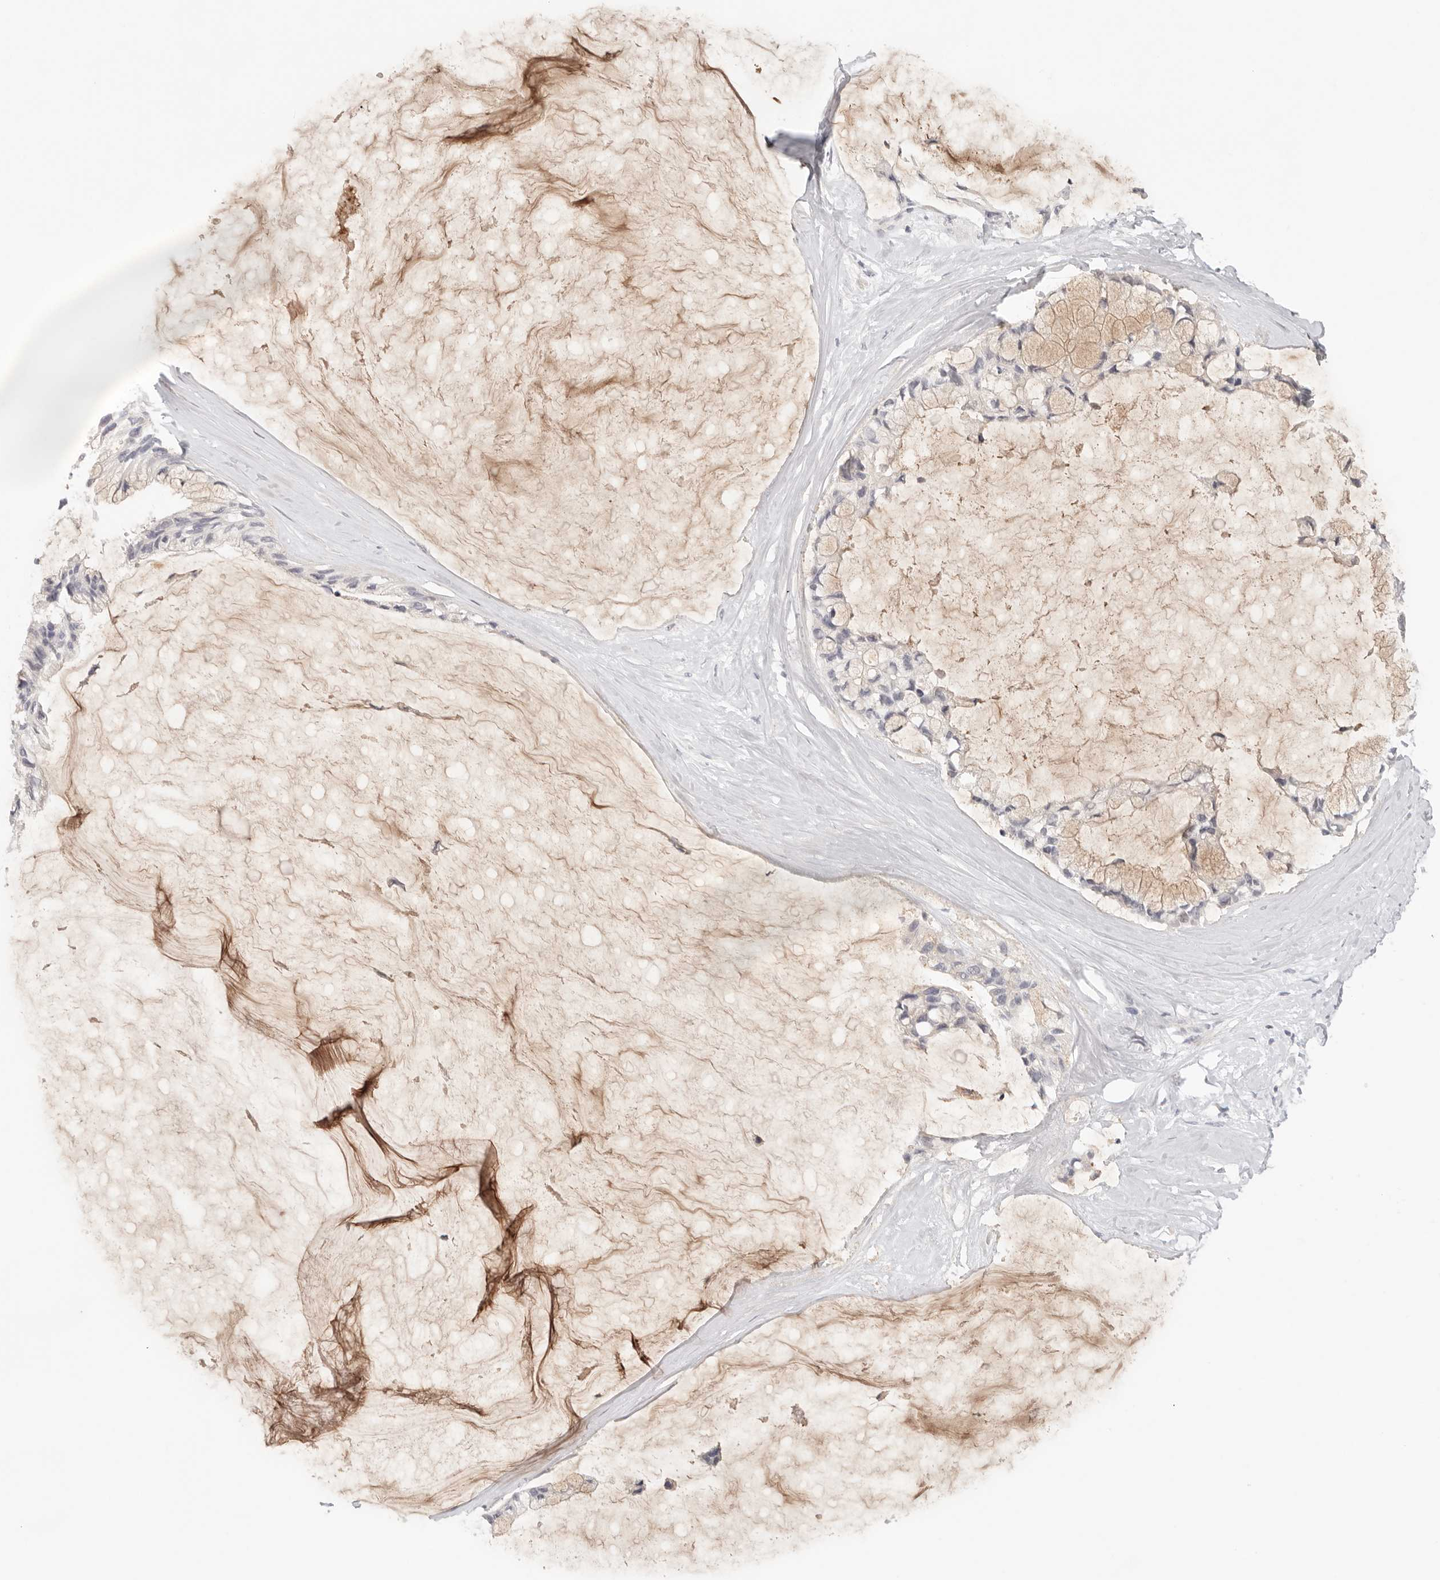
{"staining": {"intensity": "weak", "quantity": "<25%", "location": "cytoplasmic/membranous"}, "tissue": "ovarian cancer", "cell_type": "Tumor cells", "image_type": "cancer", "snomed": [{"axis": "morphology", "description": "Cystadenocarcinoma, mucinous, NOS"}, {"axis": "topography", "description": "Ovary"}], "caption": "Immunohistochemical staining of human ovarian mucinous cystadenocarcinoma exhibits no significant staining in tumor cells.", "gene": "SPHK1", "patient": {"sex": "female", "age": 39}}